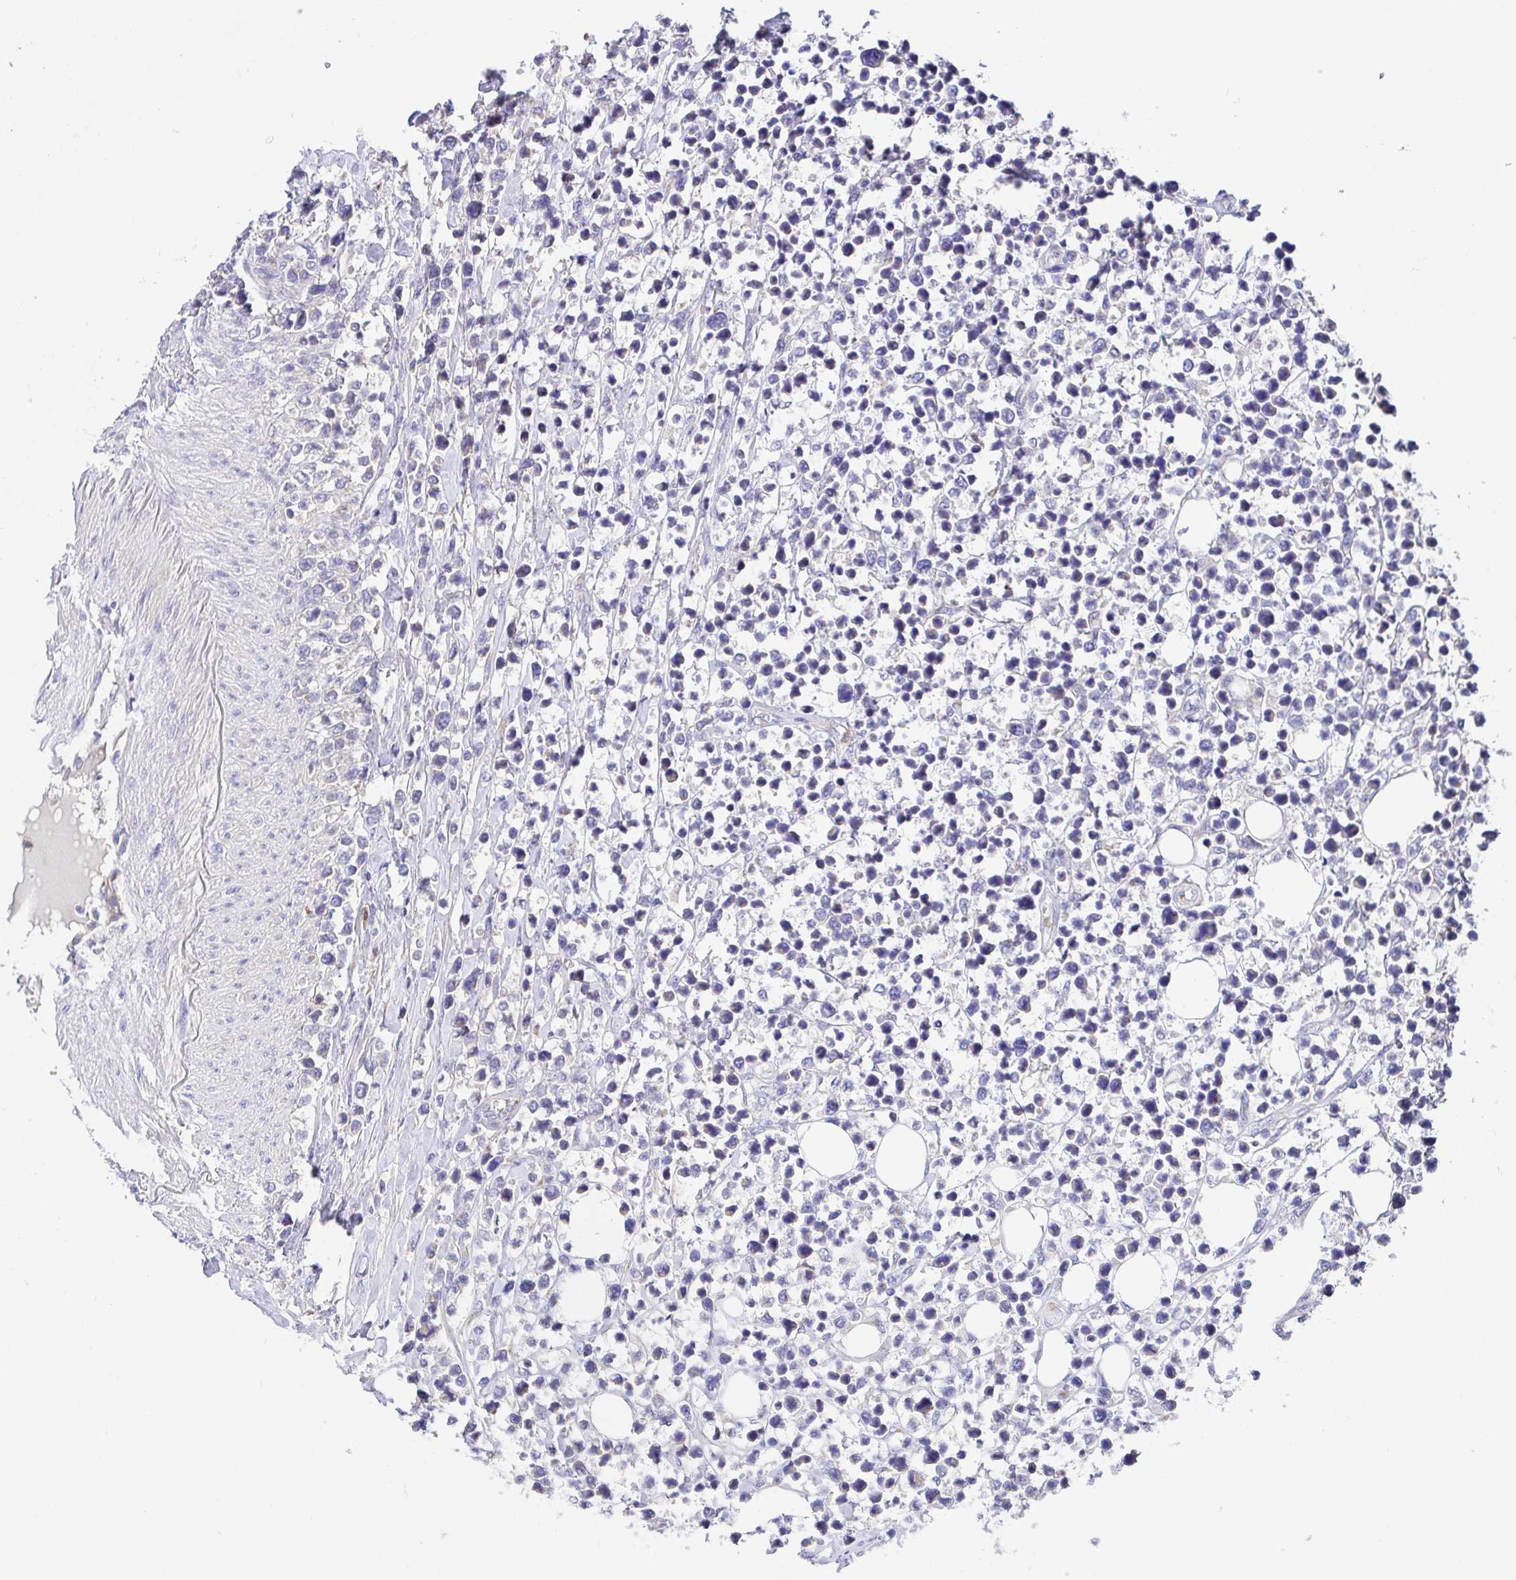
{"staining": {"intensity": "negative", "quantity": "none", "location": "none"}, "tissue": "lymphoma", "cell_type": "Tumor cells", "image_type": "cancer", "snomed": [{"axis": "morphology", "description": "Malignant lymphoma, non-Hodgkin's type, High grade"}, {"axis": "topography", "description": "Soft tissue"}], "caption": "This is an IHC image of lymphoma. There is no positivity in tumor cells.", "gene": "GOLGA1", "patient": {"sex": "female", "age": 56}}